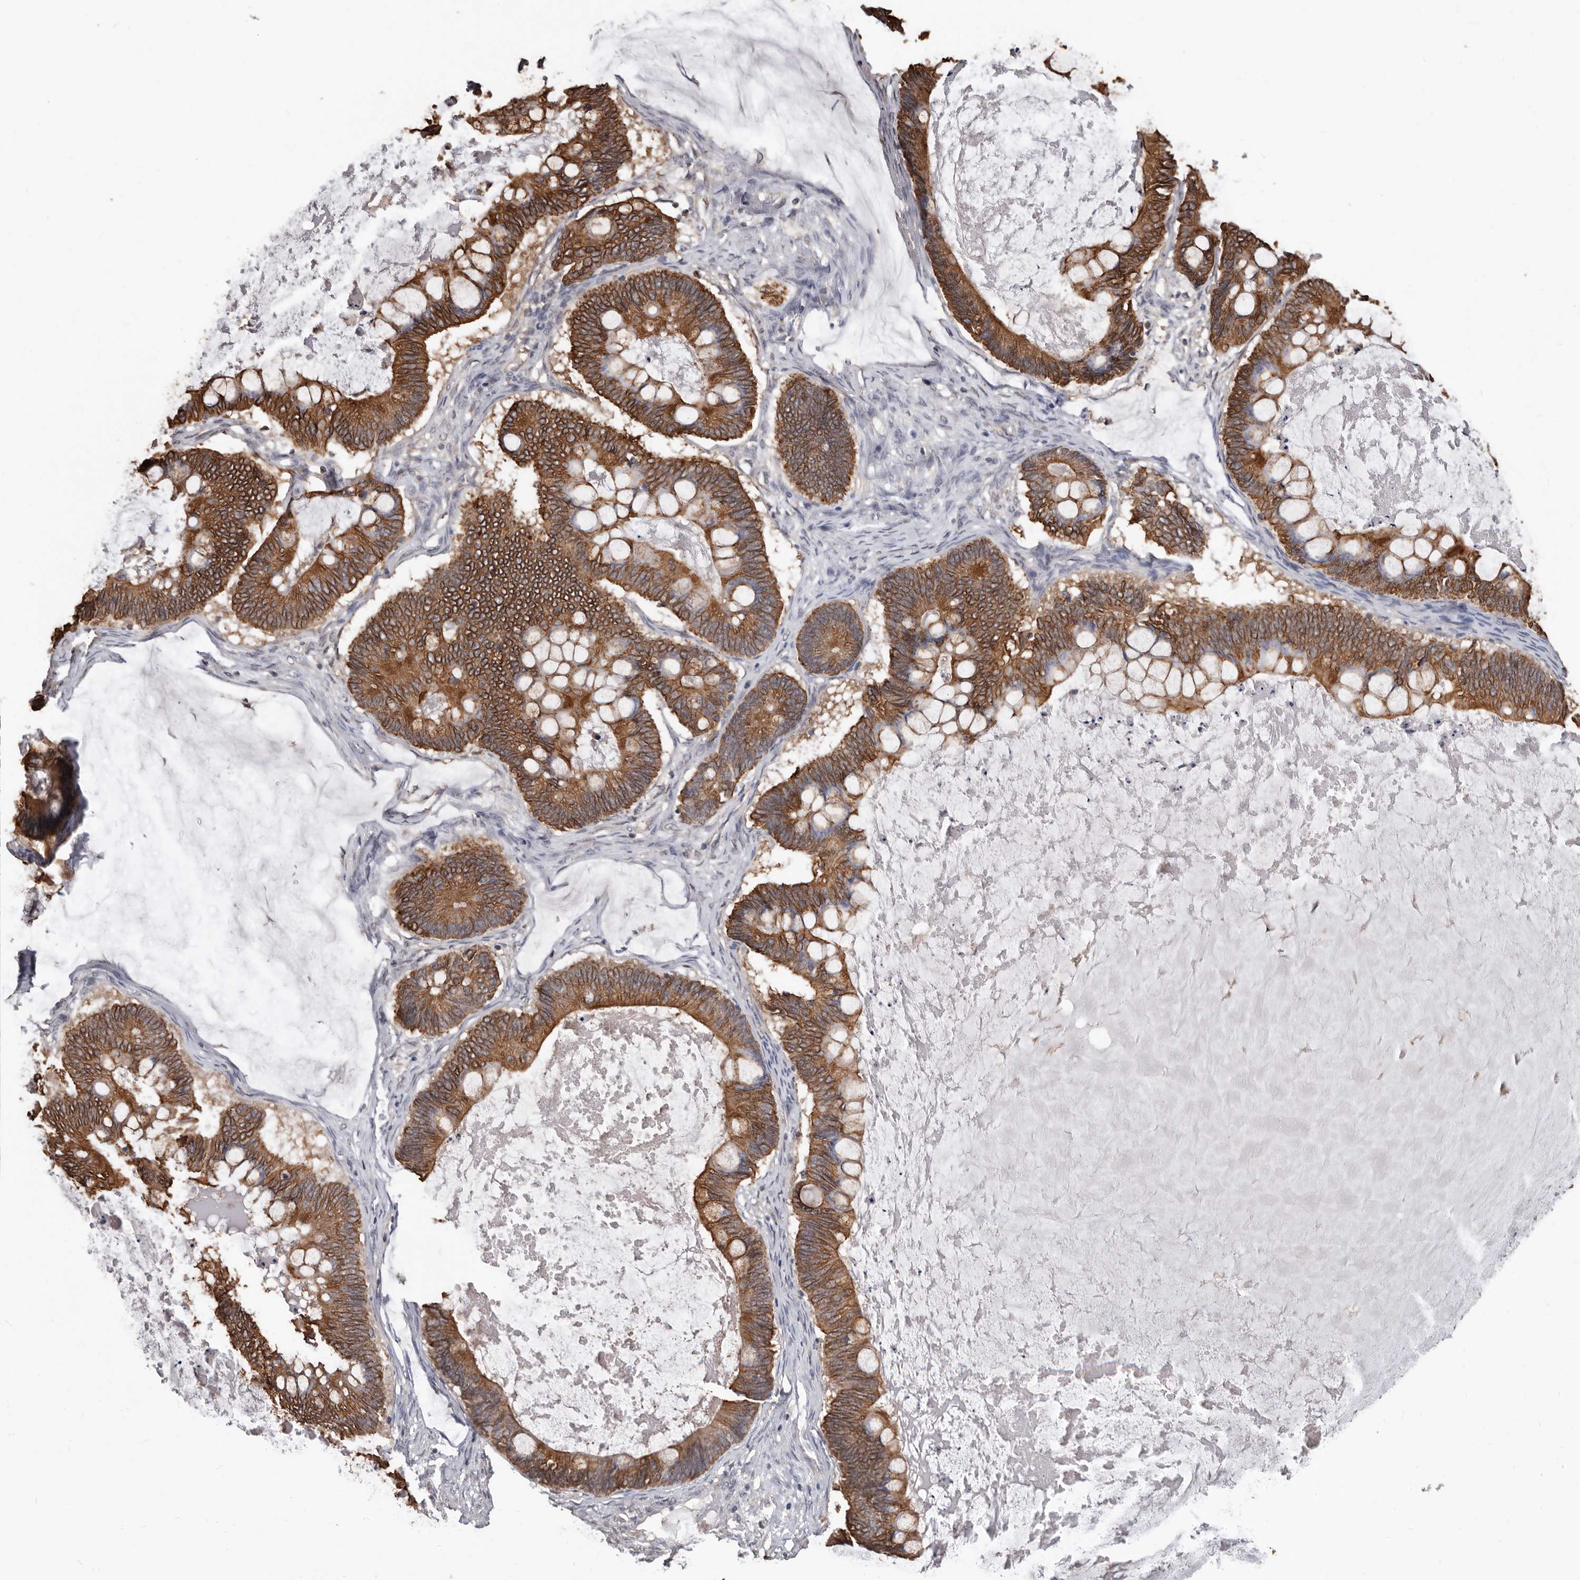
{"staining": {"intensity": "moderate", "quantity": ">75%", "location": "cytoplasmic/membranous"}, "tissue": "ovarian cancer", "cell_type": "Tumor cells", "image_type": "cancer", "snomed": [{"axis": "morphology", "description": "Cystadenocarcinoma, mucinous, NOS"}, {"axis": "topography", "description": "Ovary"}], "caption": "A brown stain shows moderate cytoplasmic/membranous expression of a protein in ovarian mucinous cystadenocarcinoma tumor cells. (DAB IHC, brown staining for protein, blue staining for nuclei).", "gene": "MRPL18", "patient": {"sex": "female", "age": 61}}